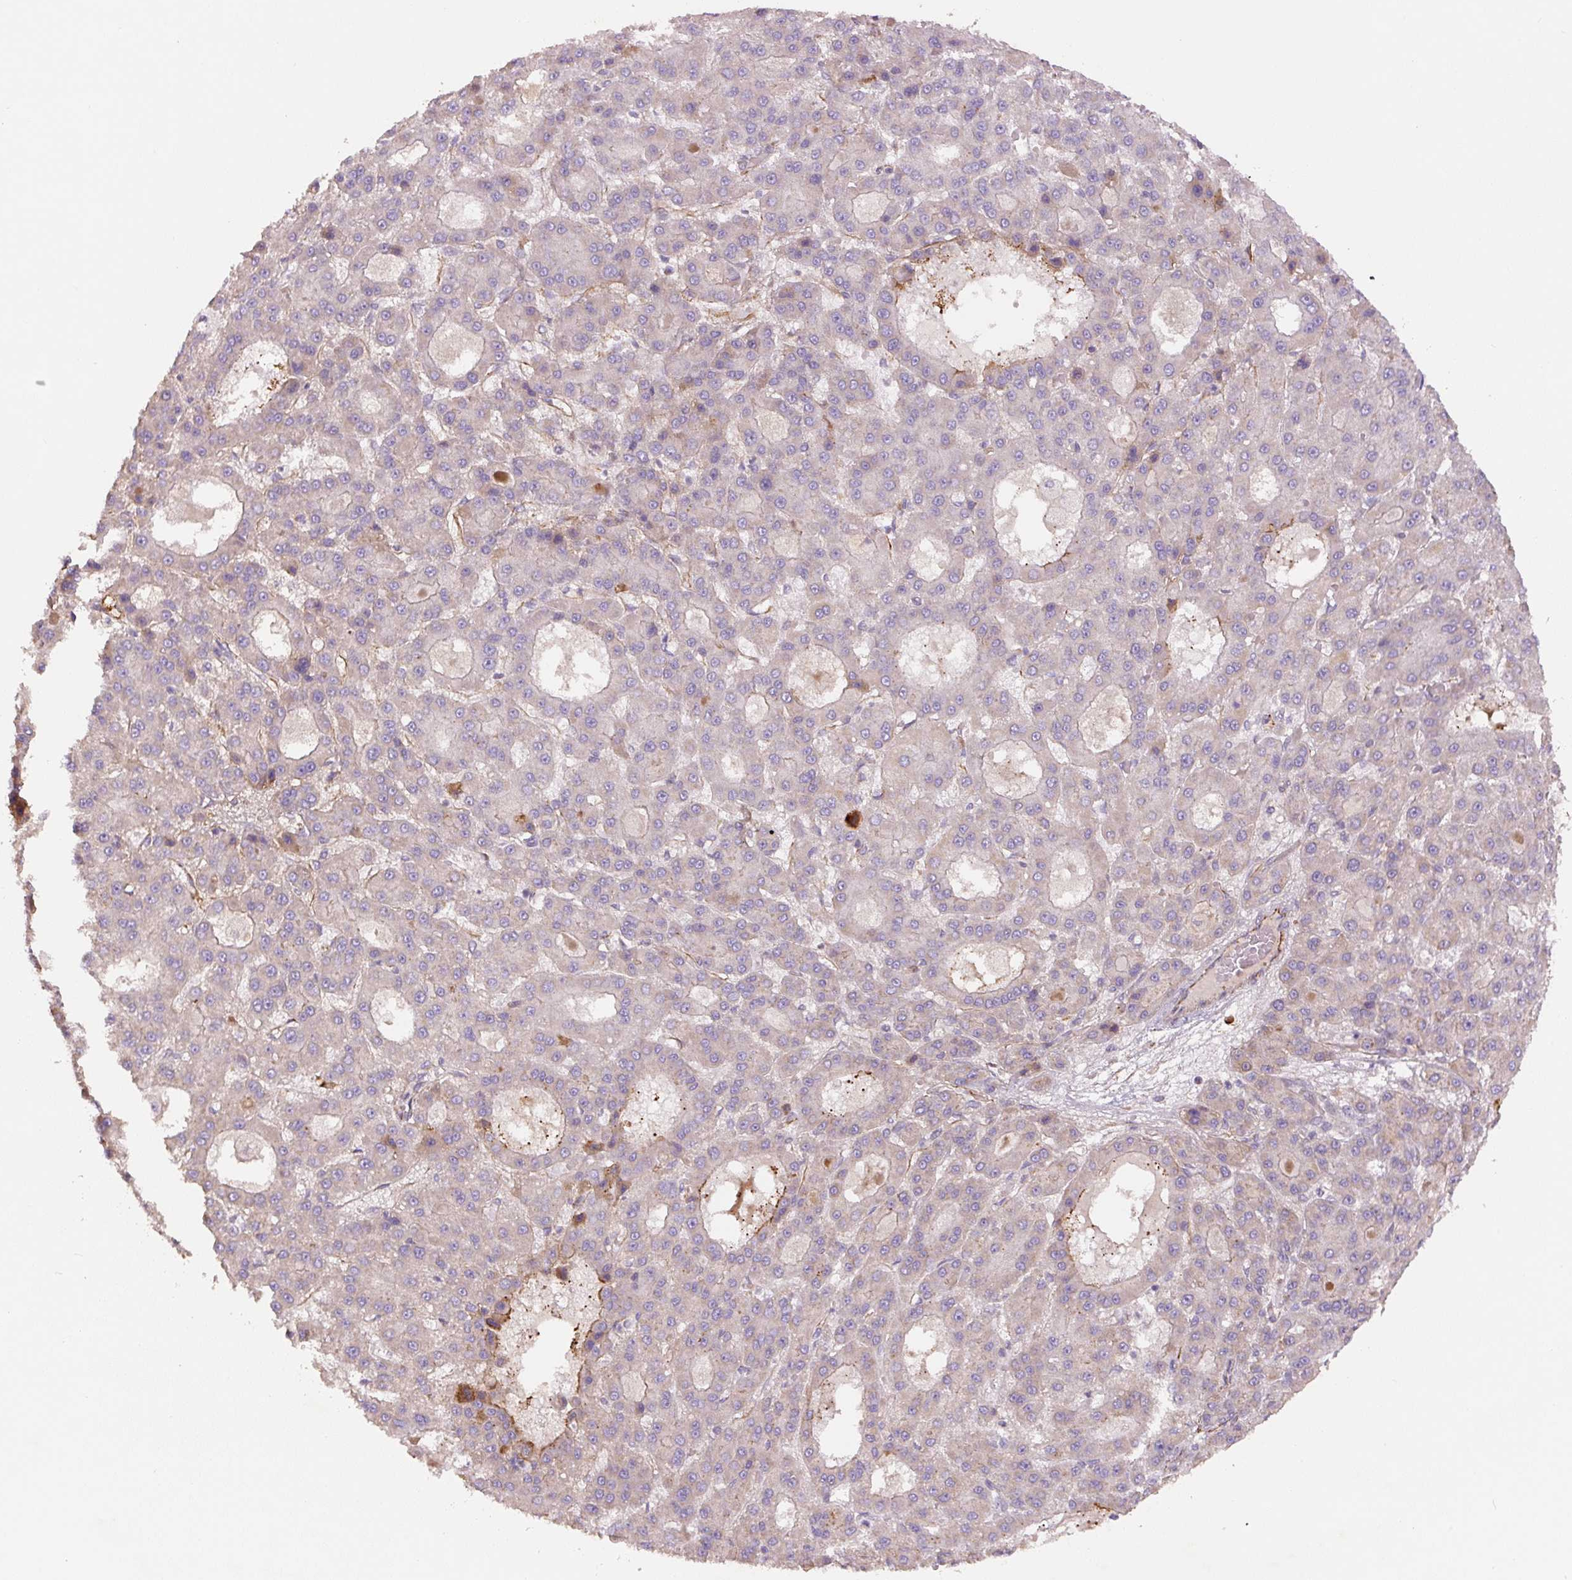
{"staining": {"intensity": "negative", "quantity": "none", "location": "none"}, "tissue": "liver cancer", "cell_type": "Tumor cells", "image_type": "cancer", "snomed": [{"axis": "morphology", "description": "Carcinoma, Hepatocellular, NOS"}, {"axis": "topography", "description": "Liver"}], "caption": "An immunohistochemistry photomicrograph of liver cancer is shown. There is no staining in tumor cells of liver cancer.", "gene": "CCNI2", "patient": {"sex": "male", "age": 70}}